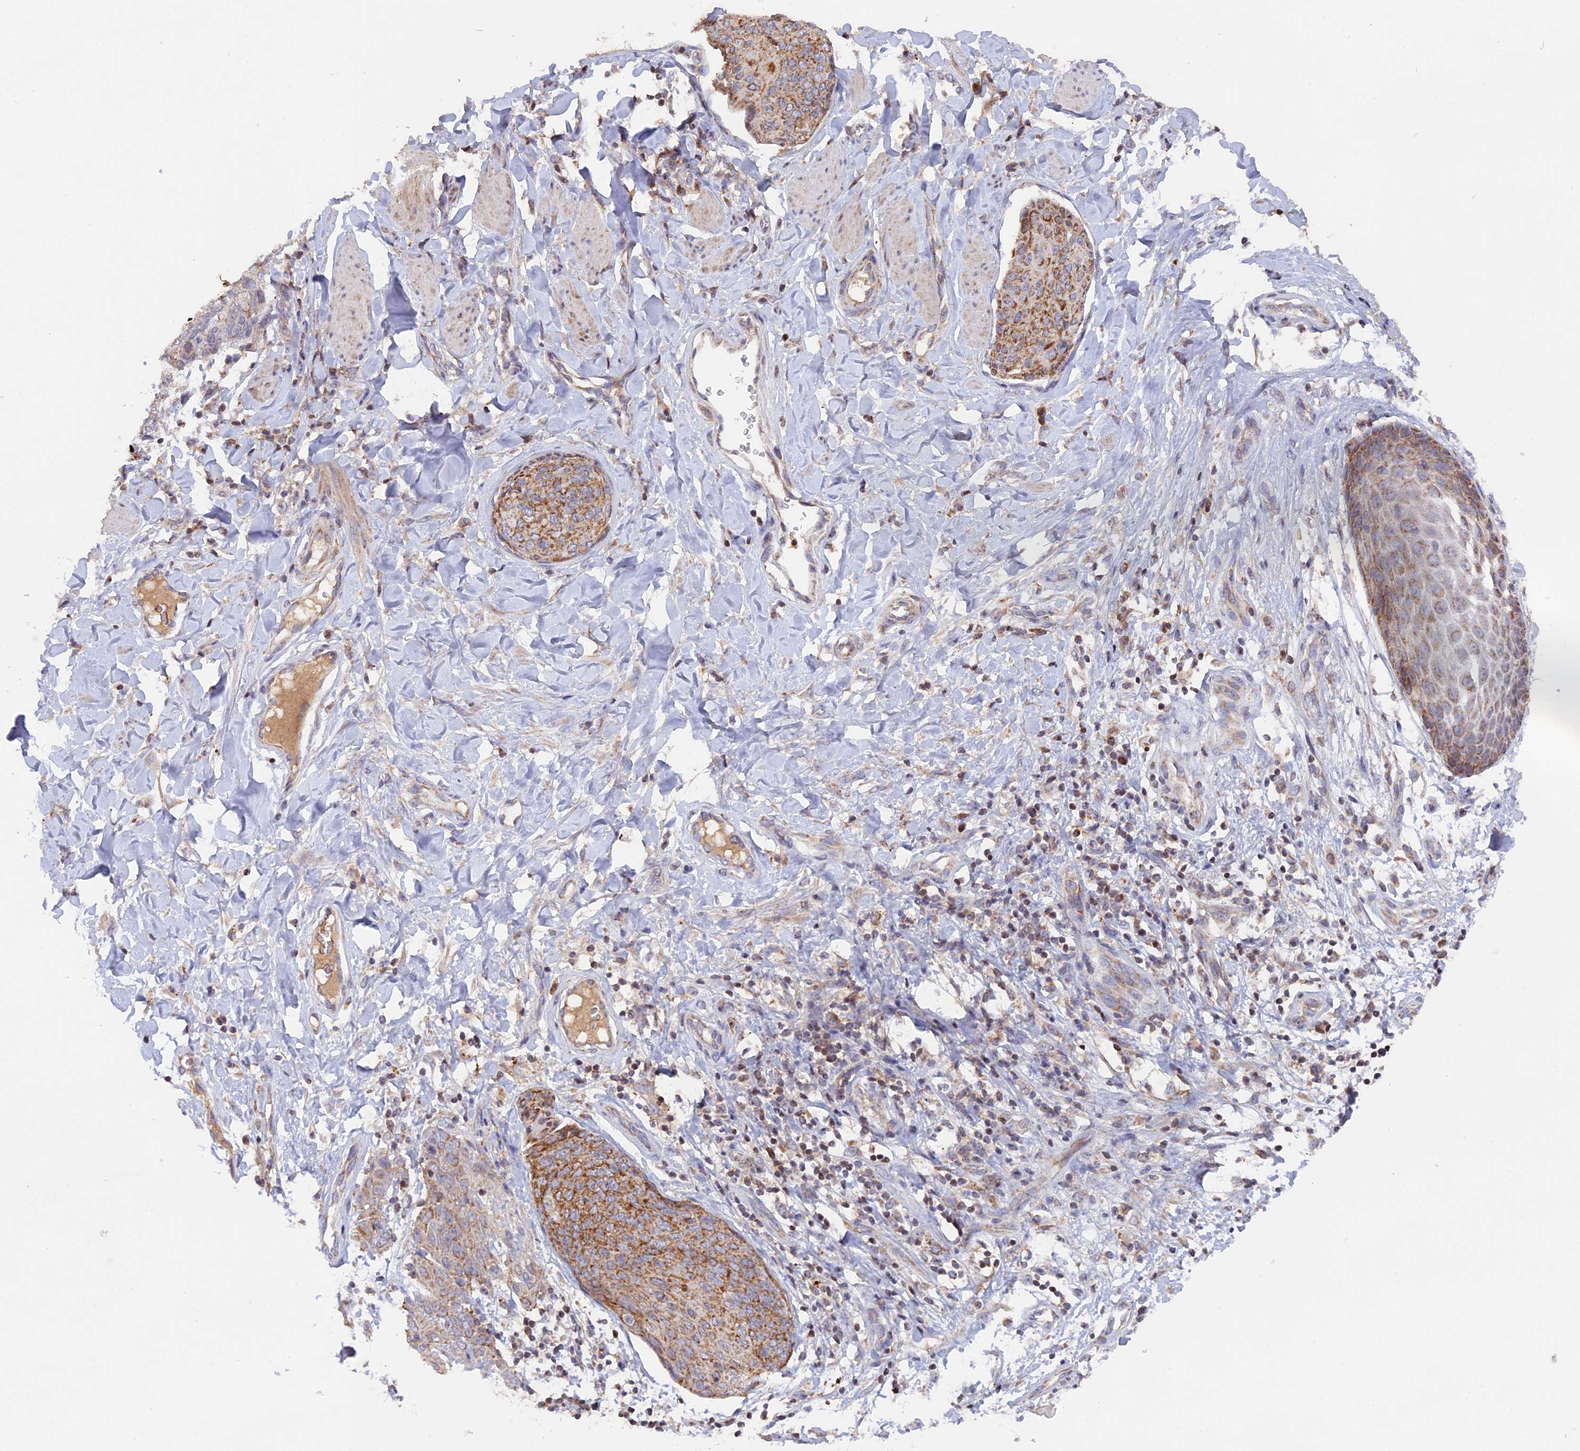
{"staining": {"intensity": "moderate", "quantity": ">75%", "location": "cytoplasmic/membranous"}, "tissue": "skin cancer", "cell_type": "Tumor cells", "image_type": "cancer", "snomed": [{"axis": "morphology", "description": "Squamous cell carcinoma, NOS"}, {"axis": "topography", "description": "Skin"}, {"axis": "topography", "description": "Vulva"}], "caption": "A medium amount of moderate cytoplasmic/membranous expression is appreciated in approximately >75% of tumor cells in skin cancer tissue. The staining is performed using DAB brown chromogen to label protein expression. The nuclei are counter-stained blue using hematoxylin.", "gene": "MPV17L", "patient": {"sex": "female", "age": 85}}